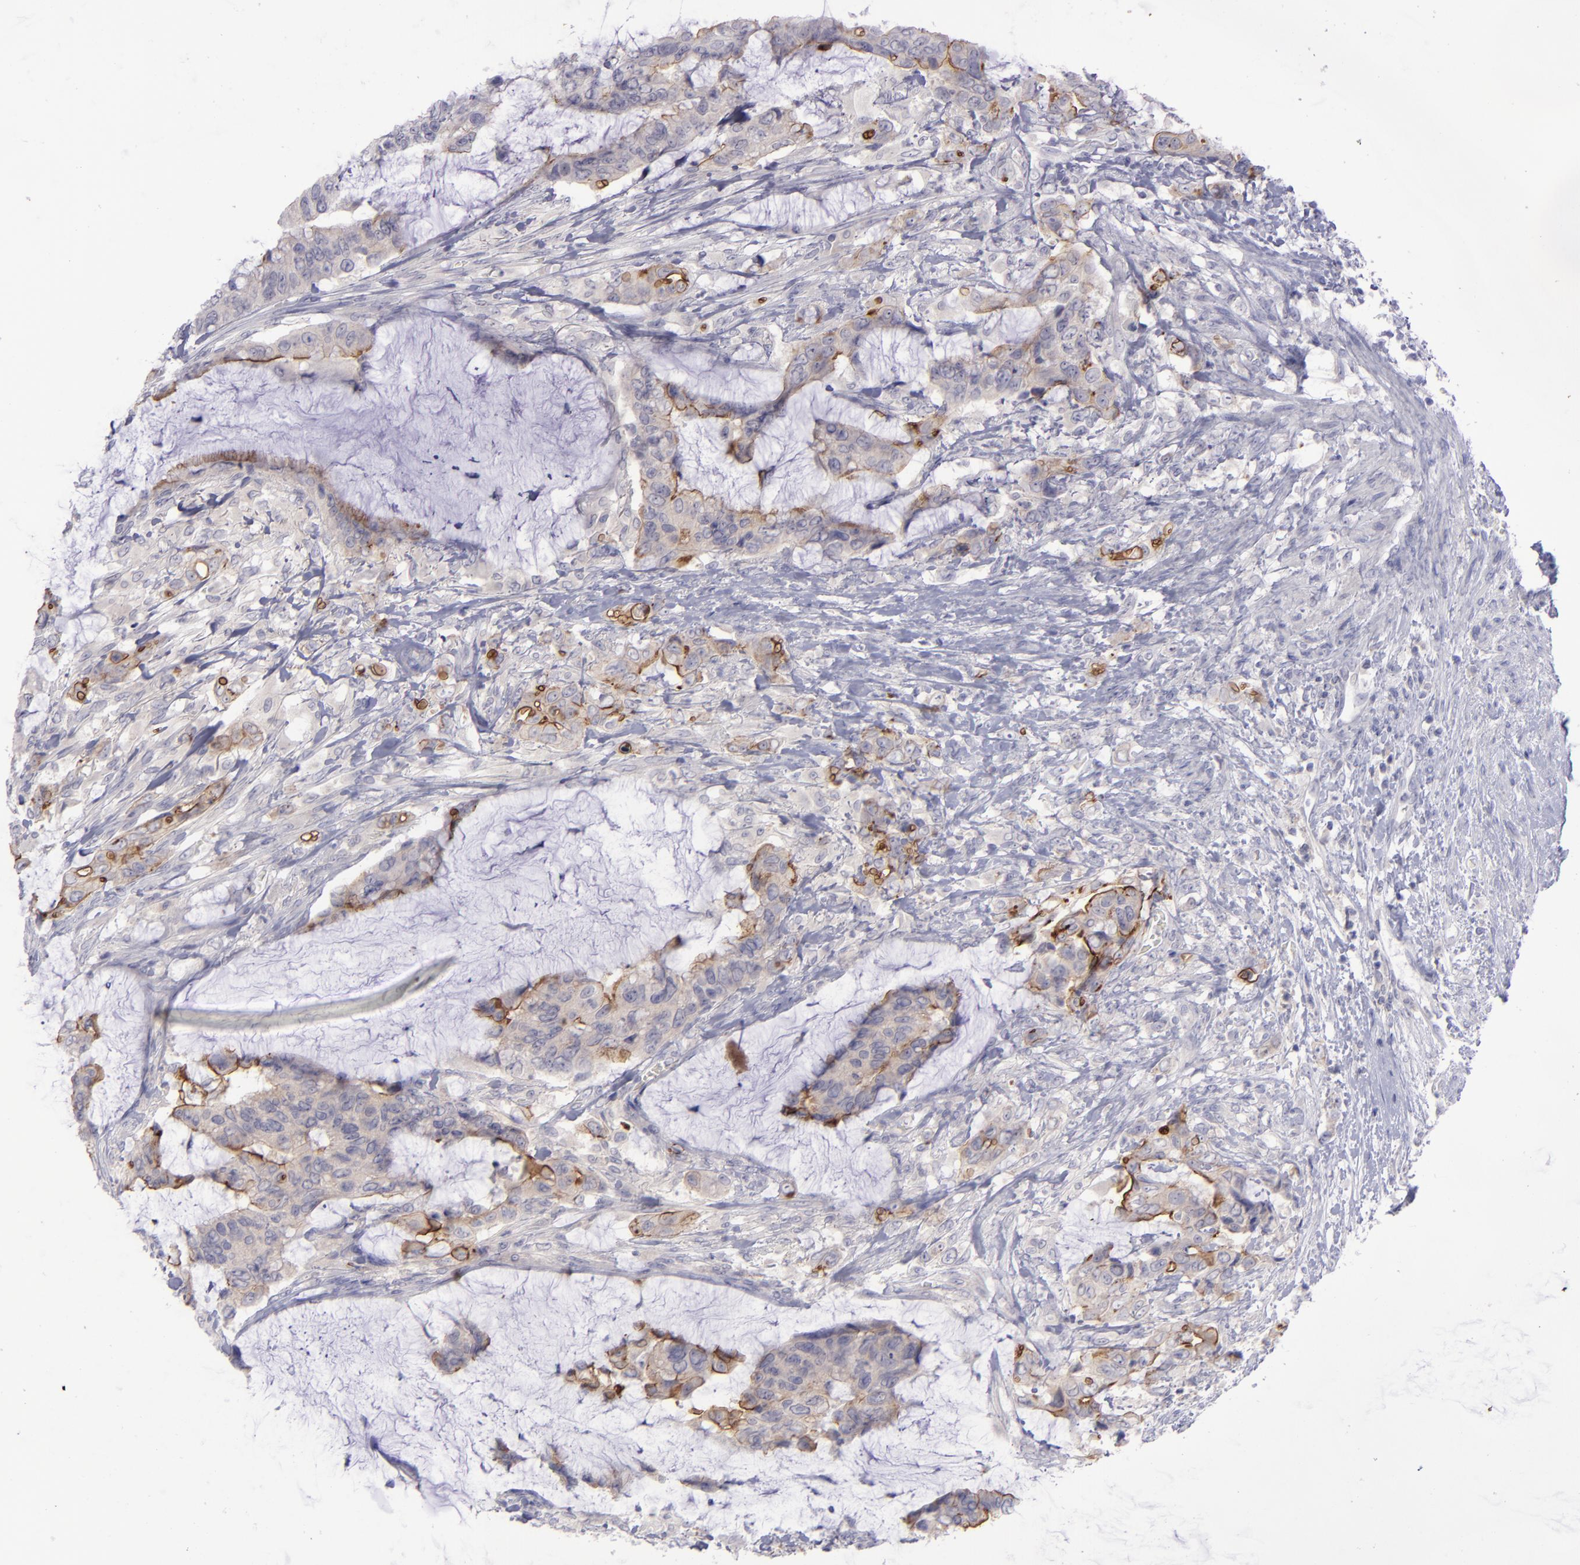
{"staining": {"intensity": "weak", "quantity": "25%-75%", "location": "cytoplasmic/membranous"}, "tissue": "colorectal cancer", "cell_type": "Tumor cells", "image_type": "cancer", "snomed": [{"axis": "morphology", "description": "Adenocarcinoma, NOS"}, {"axis": "topography", "description": "Rectum"}], "caption": "This is a histology image of immunohistochemistry staining of adenocarcinoma (colorectal), which shows weak expression in the cytoplasmic/membranous of tumor cells.", "gene": "EVPL", "patient": {"sex": "female", "age": 59}}